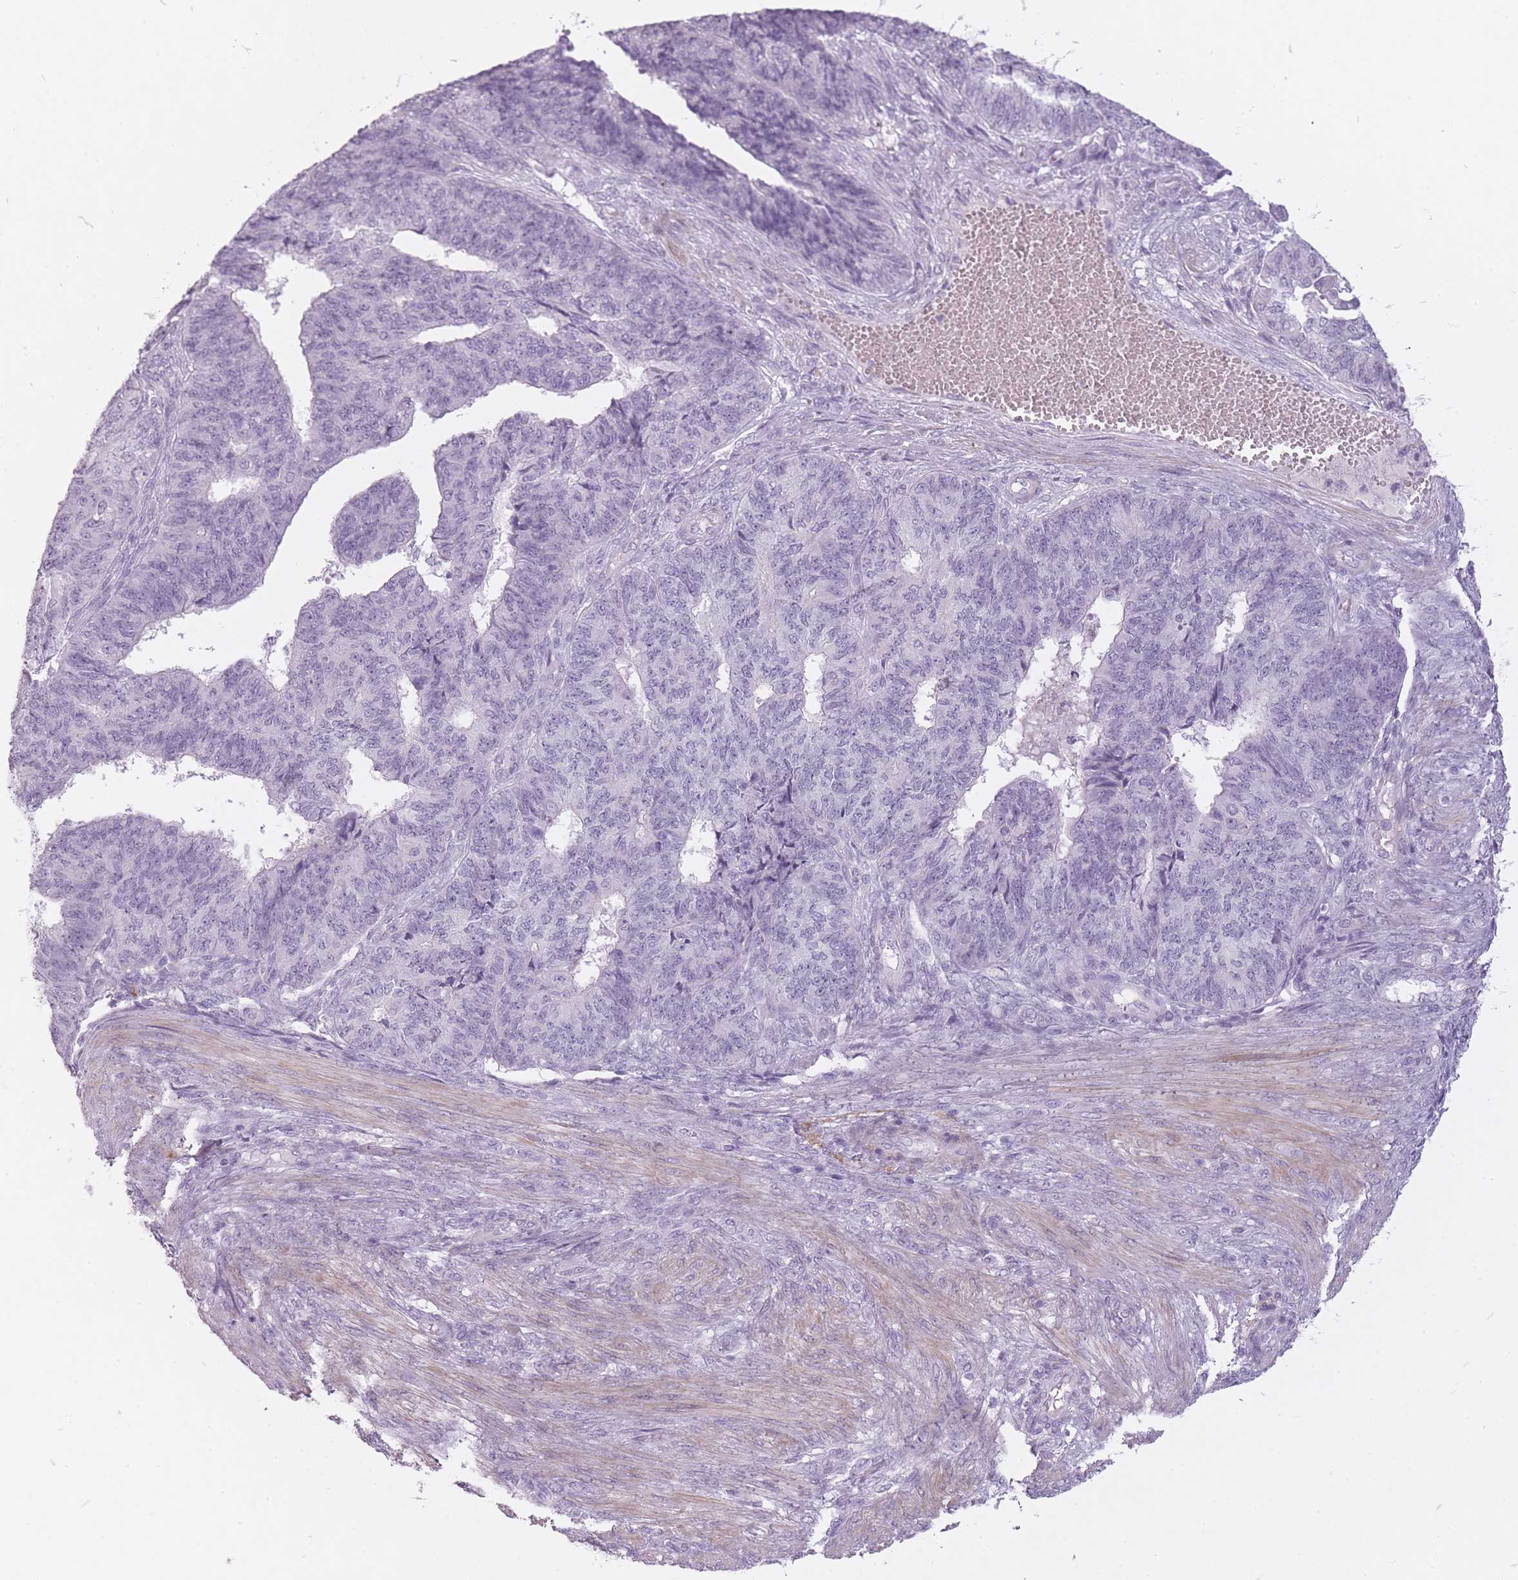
{"staining": {"intensity": "negative", "quantity": "none", "location": "none"}, "tissue": "endometrial cancer", "cell_type": "Tumor cells", "image_type": "cancer", "snomed": [{"axis": "morphology", "description": "Adenocarcinoma, NOS"}, {"axis": "topography", "description": "Endometrium"}], "caption": "Photomicrograph shows no significant protein staining in tumor cells of adenocarcinoma (endometrial). The staining was performed using DAB (3,3'-diaminobenzidine) to visualize the protein expression in brown, while the nuclei were stained in blue with hematoxylin (Magnification: 20x).", "gene": "RFX4", "patient": {"sex": "female", "age": 32}}